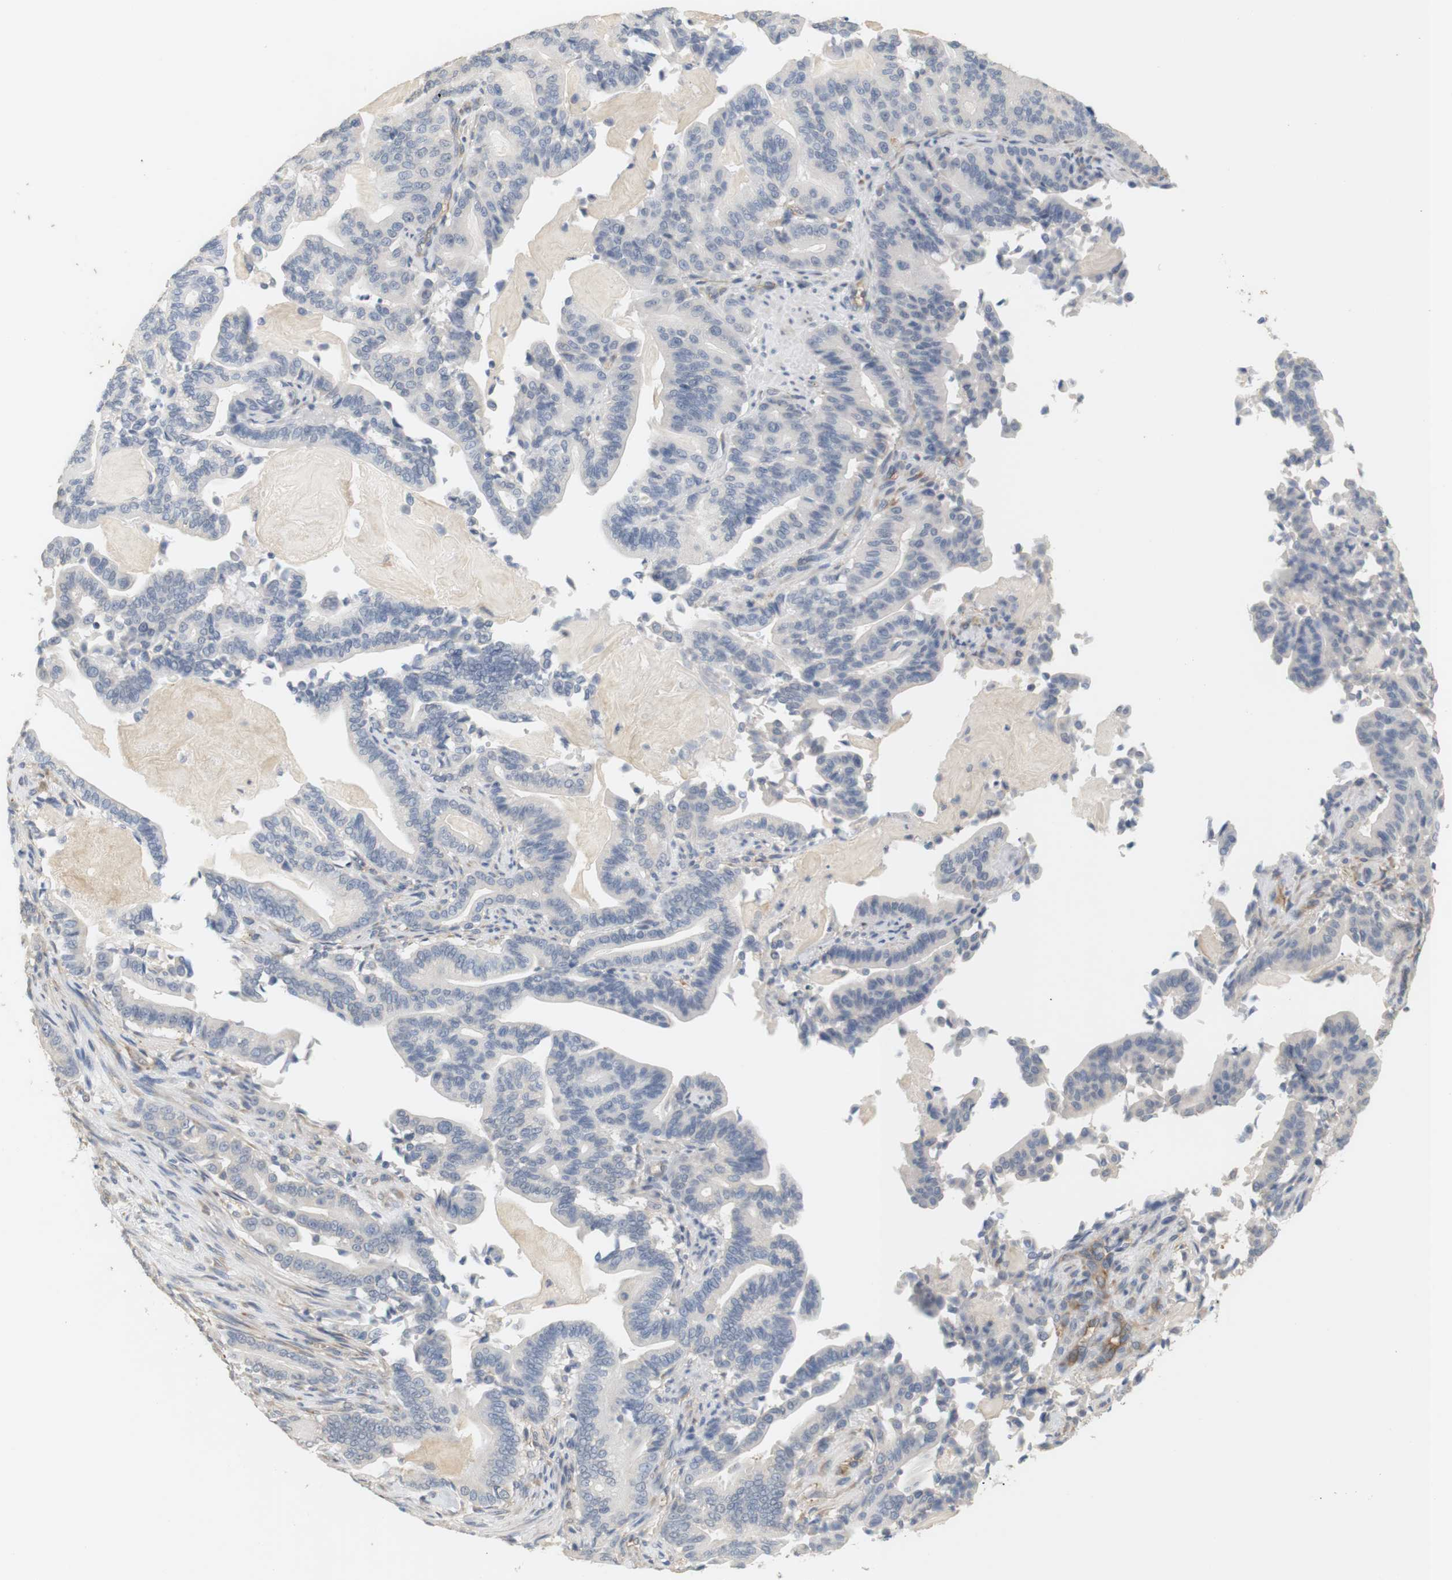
{"staining": {"intensity": "negative", "quantity": "none", "location": "none"}, "tissue": "pancreatic cancer", "cell_type": "Tumor cells", "image_type": "cancer", "snomed": [{"axis": "morphology", "description": "Normal tissue, NOS"}, {"axis": "morphology", "description": "Adenocarcinoma, NOS"}, {"axis": "topography", "description": "Pancreas"}], "caption": "Human adenocarcinoma (pancreatic) stained for a protein using immunohistochemistry demonstrates no staining in tumor cells.", "gene": "OSR1", "patient": {"sex": "male", "age": 63}}